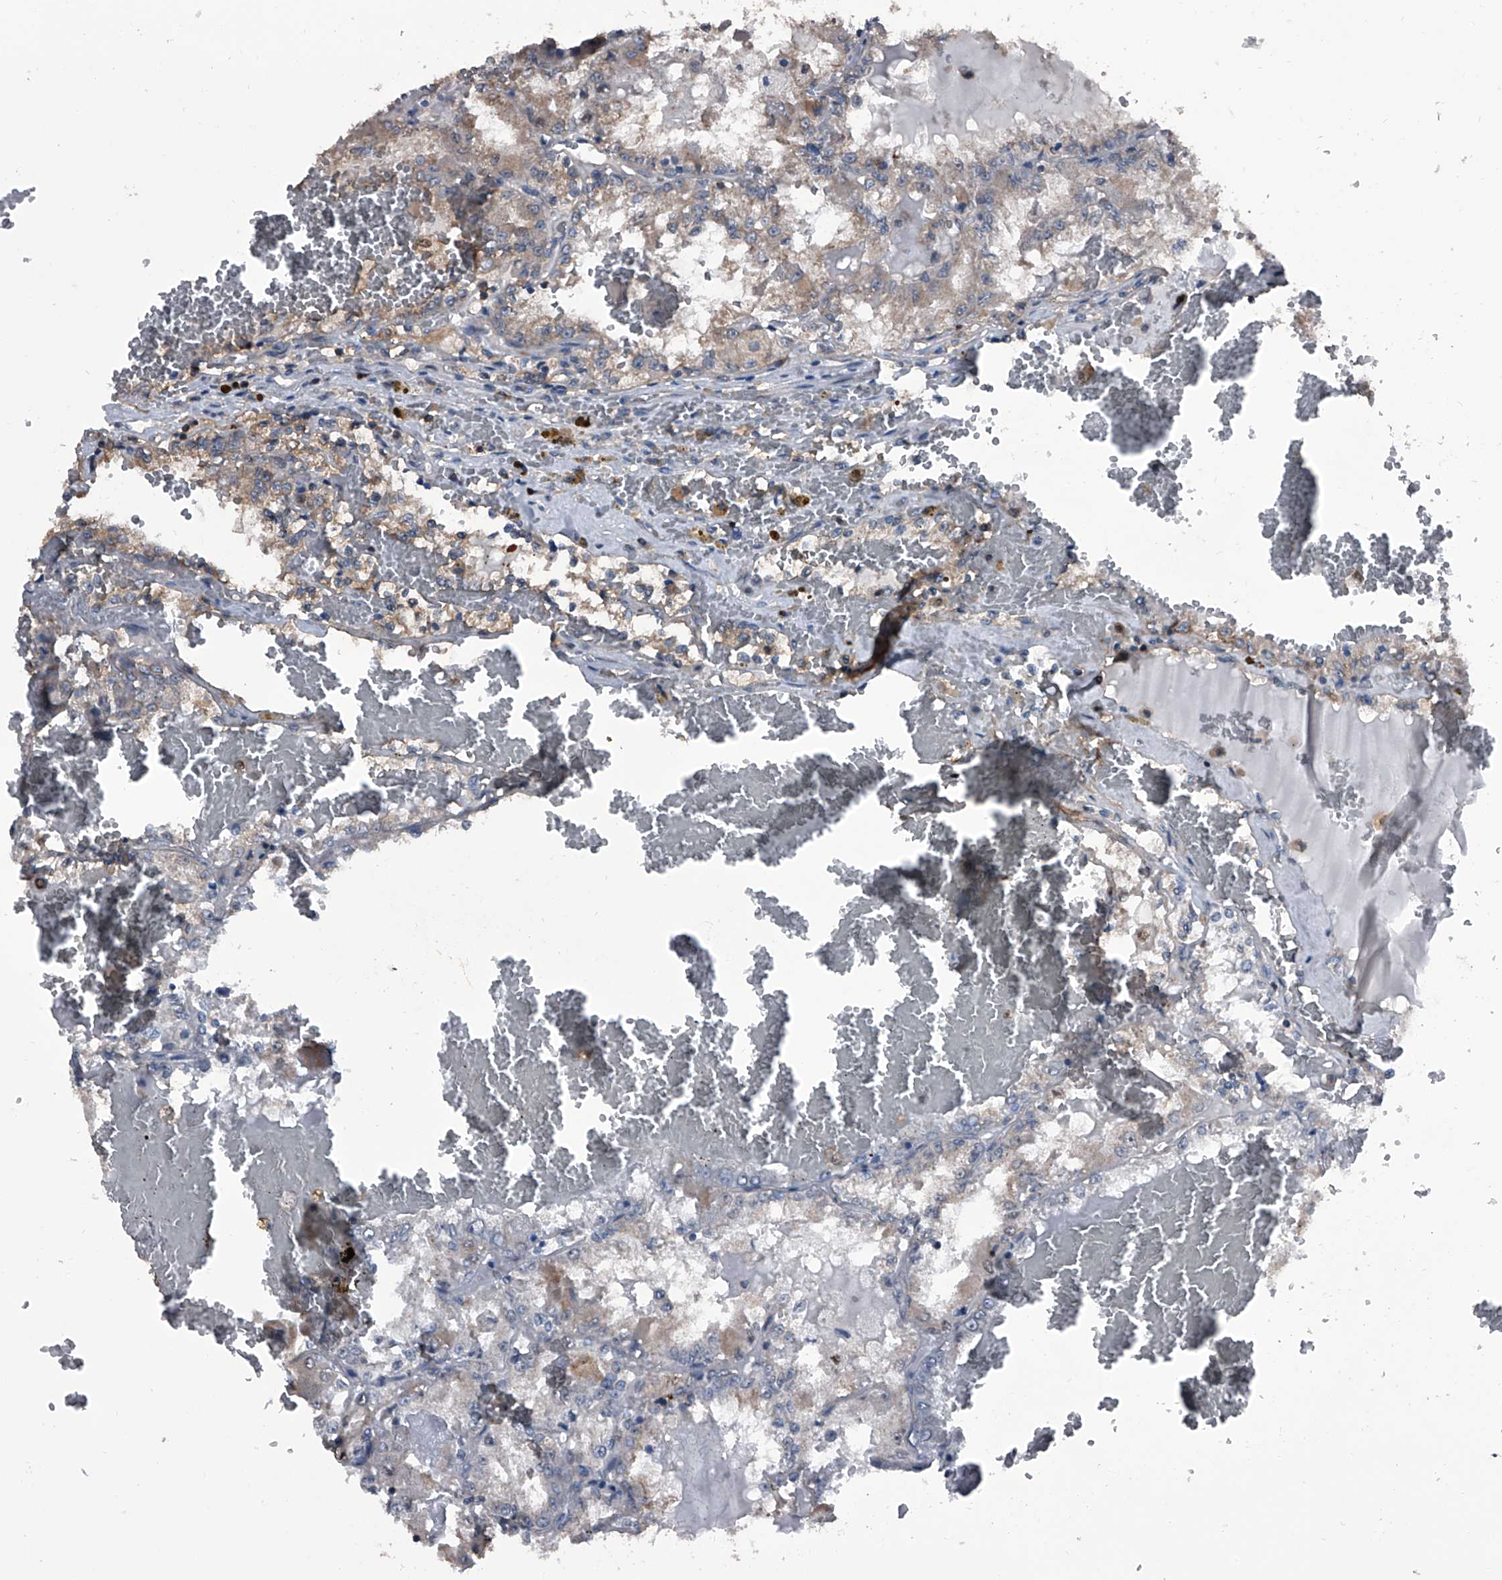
{"staining": {"intensity": "weak", "quantity": "<25%", "location": "cytoplasmic/membranous"}, "tissue": "renal cancer", "cell_type": "Tumor cells", "image_type": "cancer", "snomed": [{"axis": "morphology", "description": "Adenocarcinoma, NOS"}, {"axis": "topography", "description": "Kidney"}], "caption": "Immunohistochemistry (IHC) histopathology image of human renal adenocarcinoma stained for a protein (brown), which reveals no expression in tumor cells.", "gene": "PIP5K1A", "patient": {"sex": "female", "age": 56}}